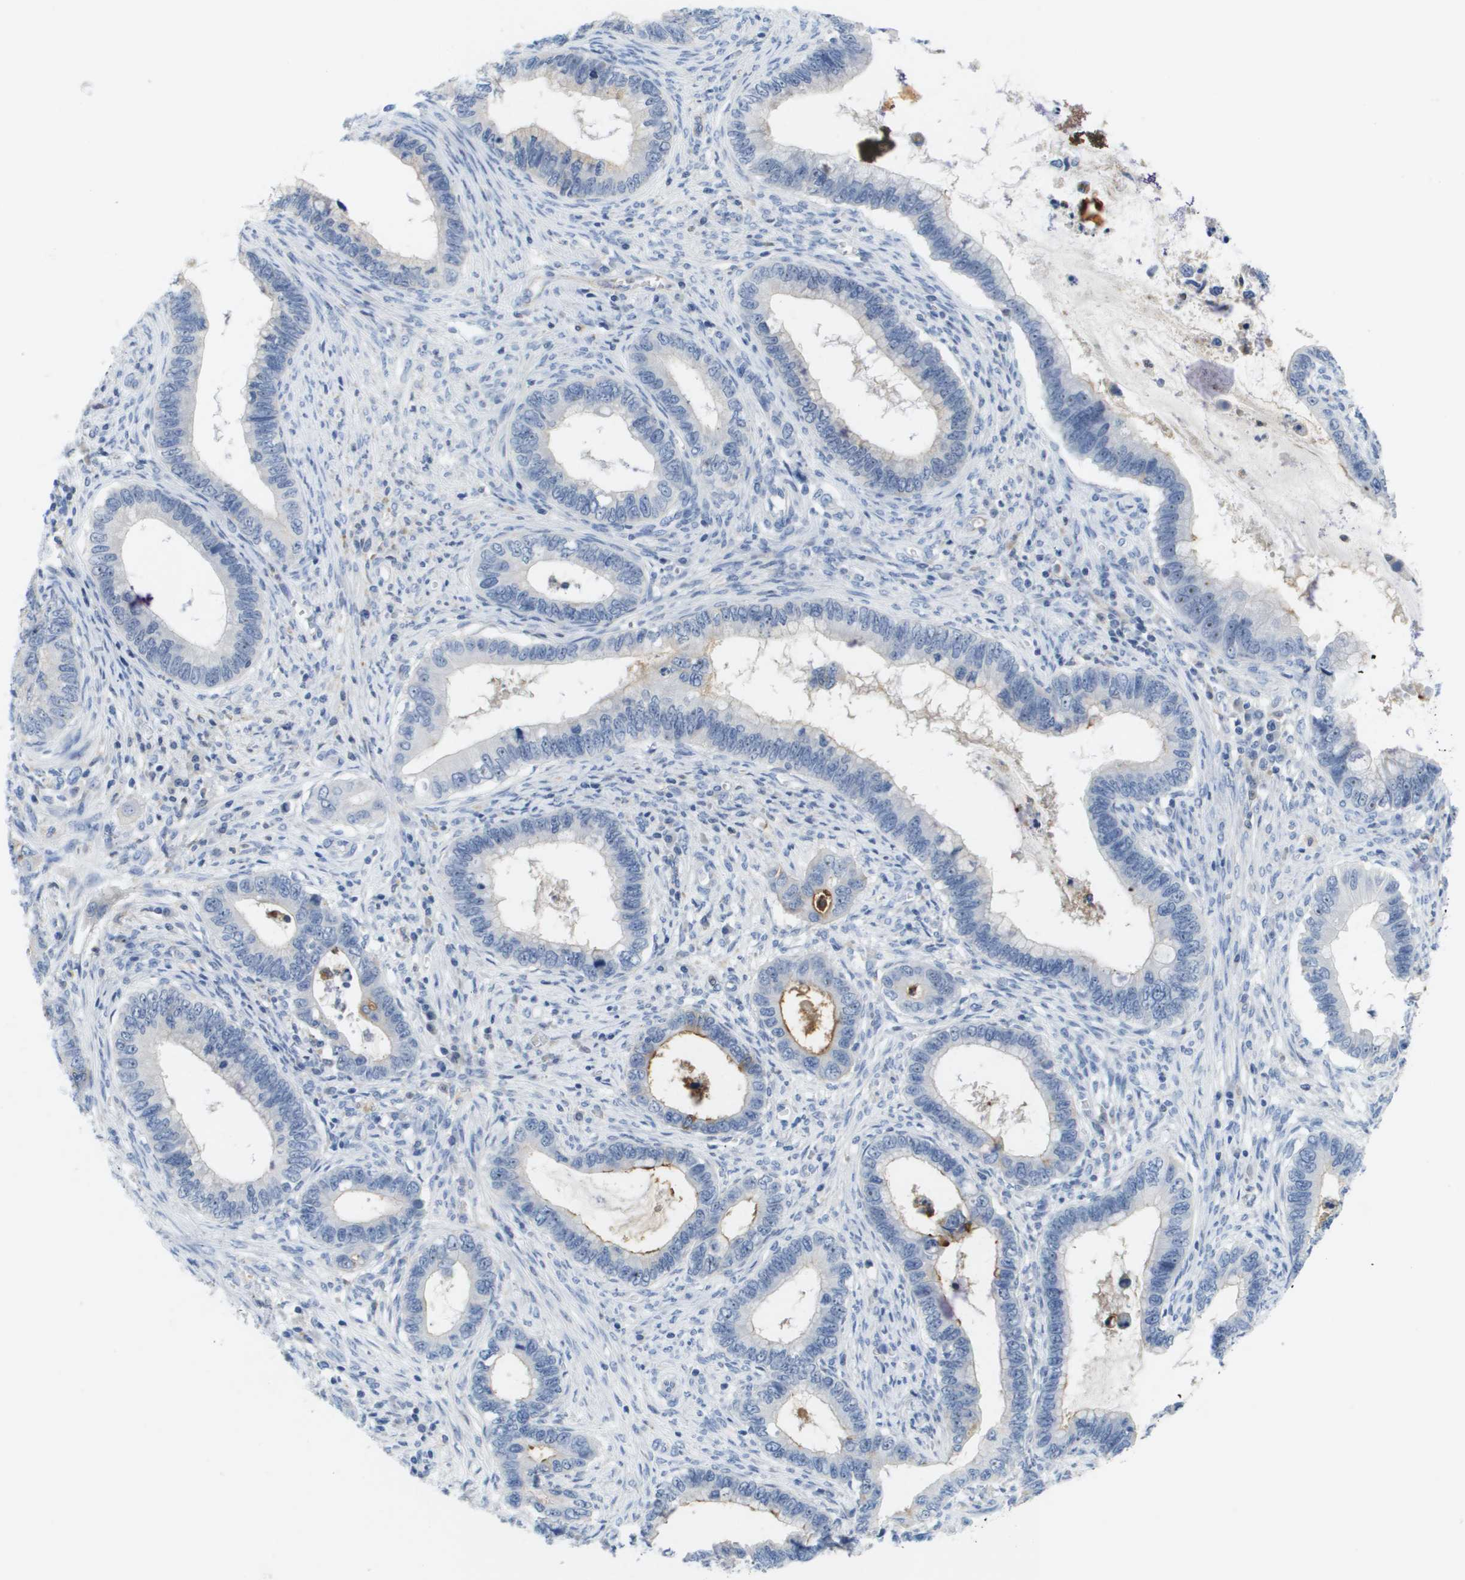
{"staining": {"intensity": "moderate", "quantity": "<25%", "location": "cytoplasmic/membranous"}, "tissue": "cervical cancer", "cell_type": "Tumor cells", "image_type": "cancer", "snomed": [{"axis": "morphology", "description": "Adenocarcinoma, NOS"}, {"axis": "topography", "description": "Cervix"}], "caption": "Immunohistochemistry (IHC) photomicrograph of neoplastic tissue: human adenocarcinoma (cervical) stained using immunohistochemistry (IHC) demonstrates low levels of moderate protein expression localized specifically in the cytoplasmic/membranous of tumor cells, appearing as a cytoplasmic/membranous brown color.", "gene": "LIPG", "patient": {"sex": "female", "age": 44}}